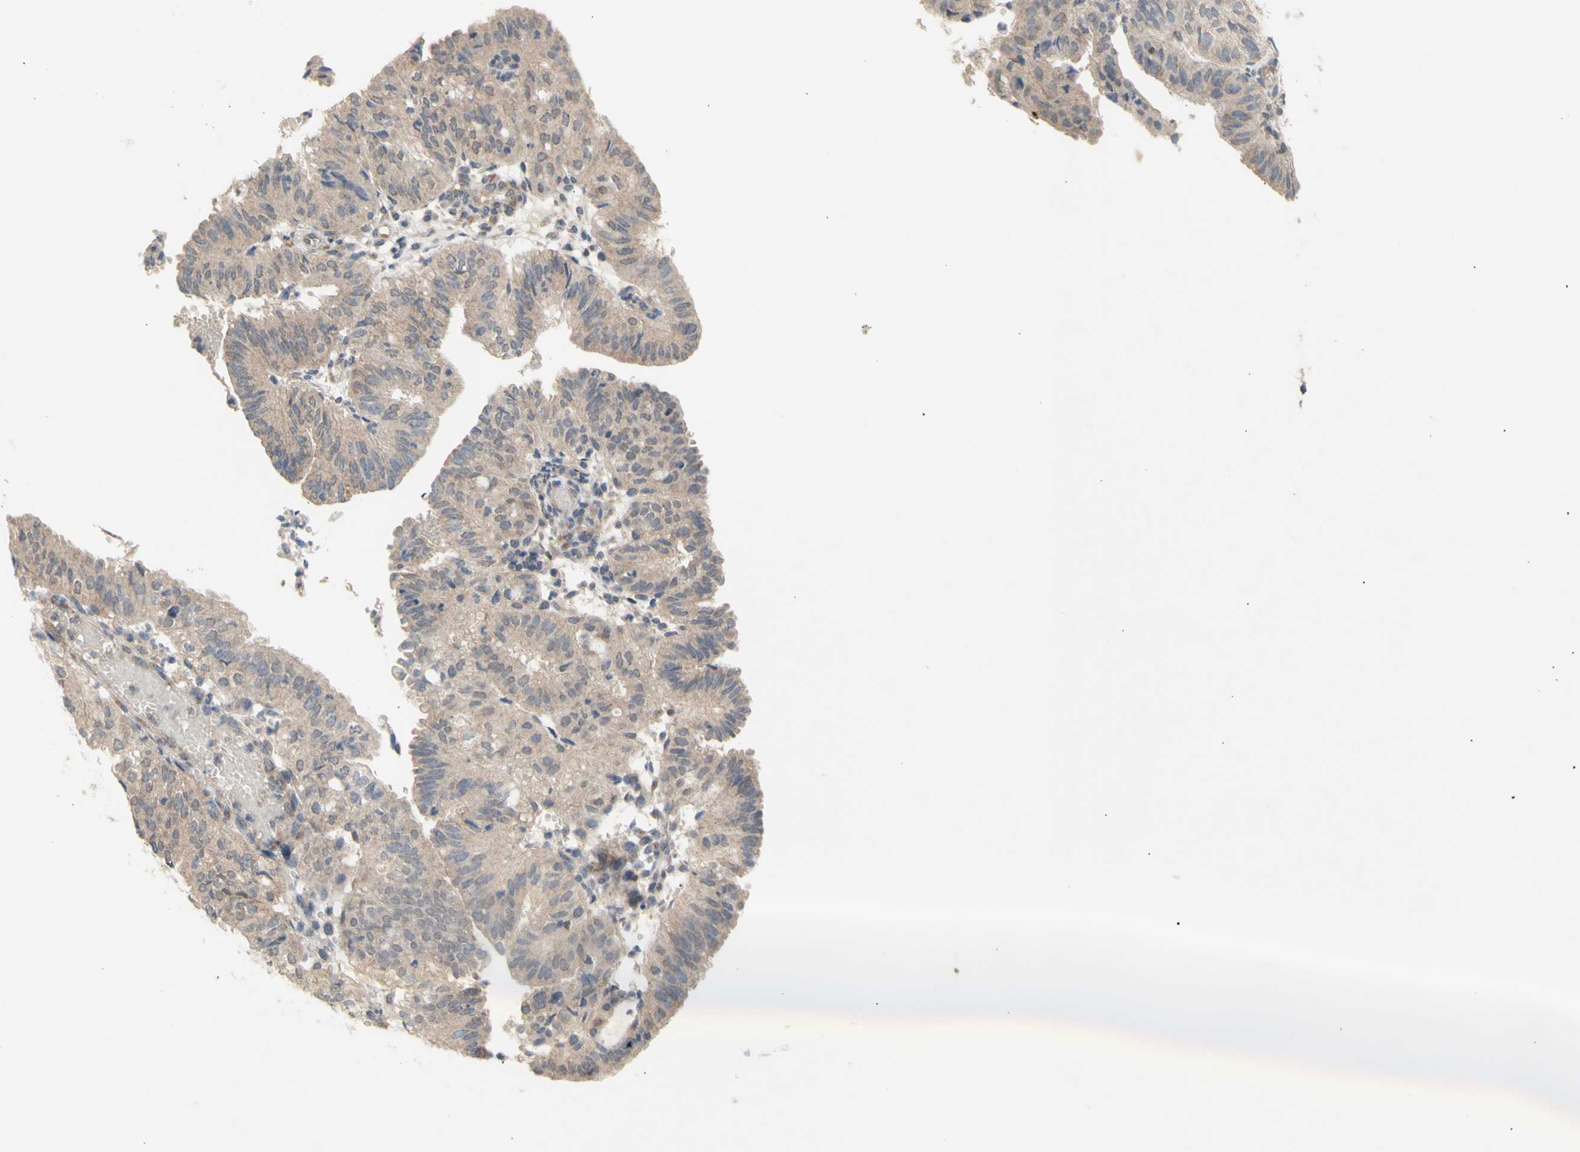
{"staining": {"intensity": "weak", "quantity": ">75%", "location": "cytoplasmic/membranous"}, "tissue": "endometrial cancer", "cell_type": "Tumor cells", "image_type": "cancer", "snomed": [{"axis": "morphology", "description": "Adenocarcinoma, NOS"}, {"axis": "topography", "description": "Uterus"}], "caption": "Immunohistochemistry (IHC) of human adenocarcinoma (endometrial) reveals low levels of weak cytoplasmic/membranous staining in about >75% of tumor cells.", "gene": "NLRP1", "patient": {"sex": "female", "age": 60}}